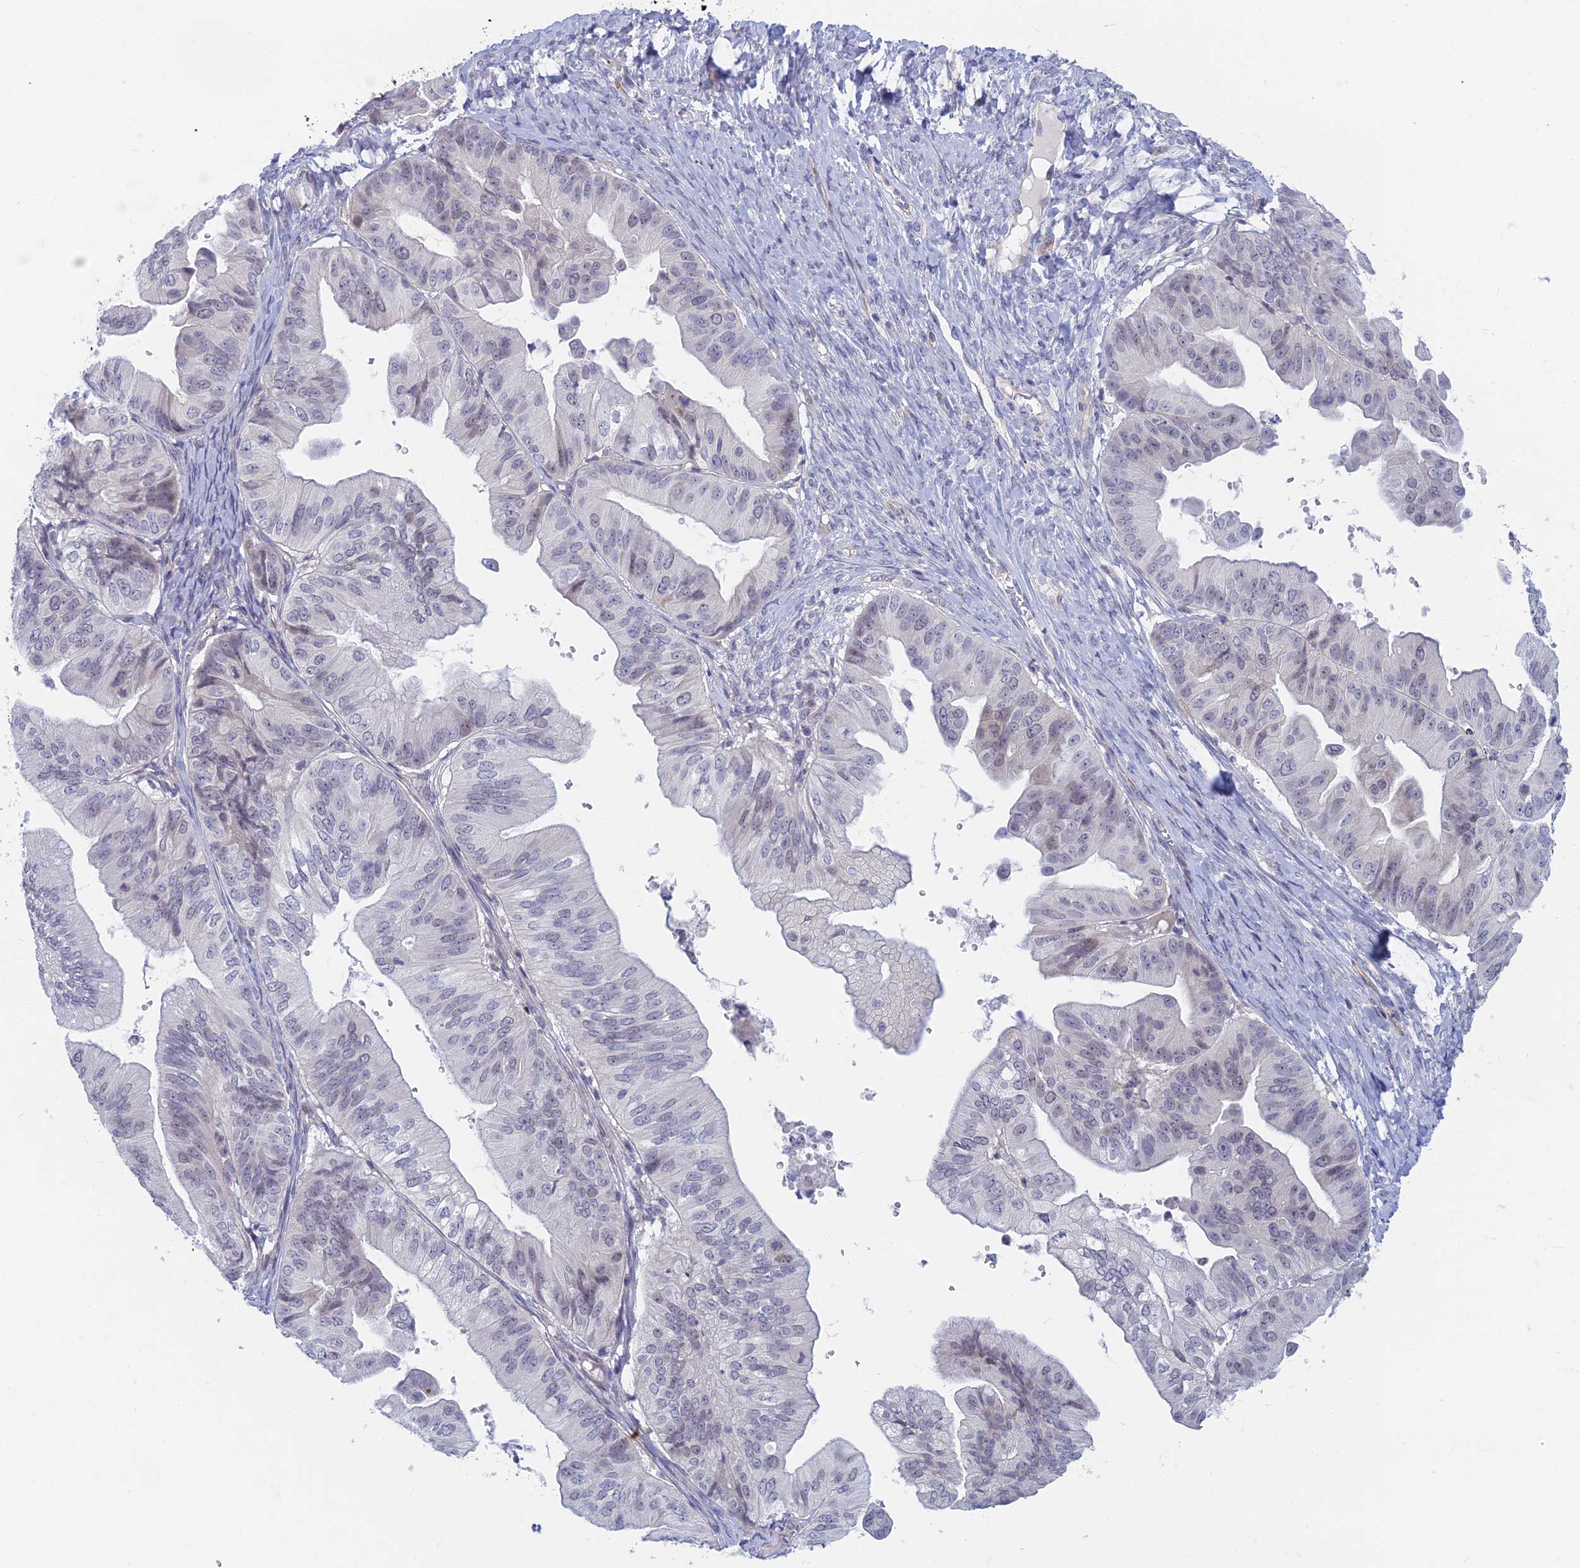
{"staining": {"intensity": "negative", "quantity": "none", "location": "none"}, "tissue": "ovarian cancer", "cell_type": "Tumor cells", "image_type": "cancer", "snomed": [{"axis": "morphology", "description": "Cystadenocarcinoma, mucinous, NOS"}, {"axis": "topography", "description": "Ovary"}], "caption": "Histopathology image shows no significant protein staining in tumor cells of ovarian mucinous cystadenocarcinoma.", "gene": "PPP1R26", "patient": {"sex": "female", "age": 61}}